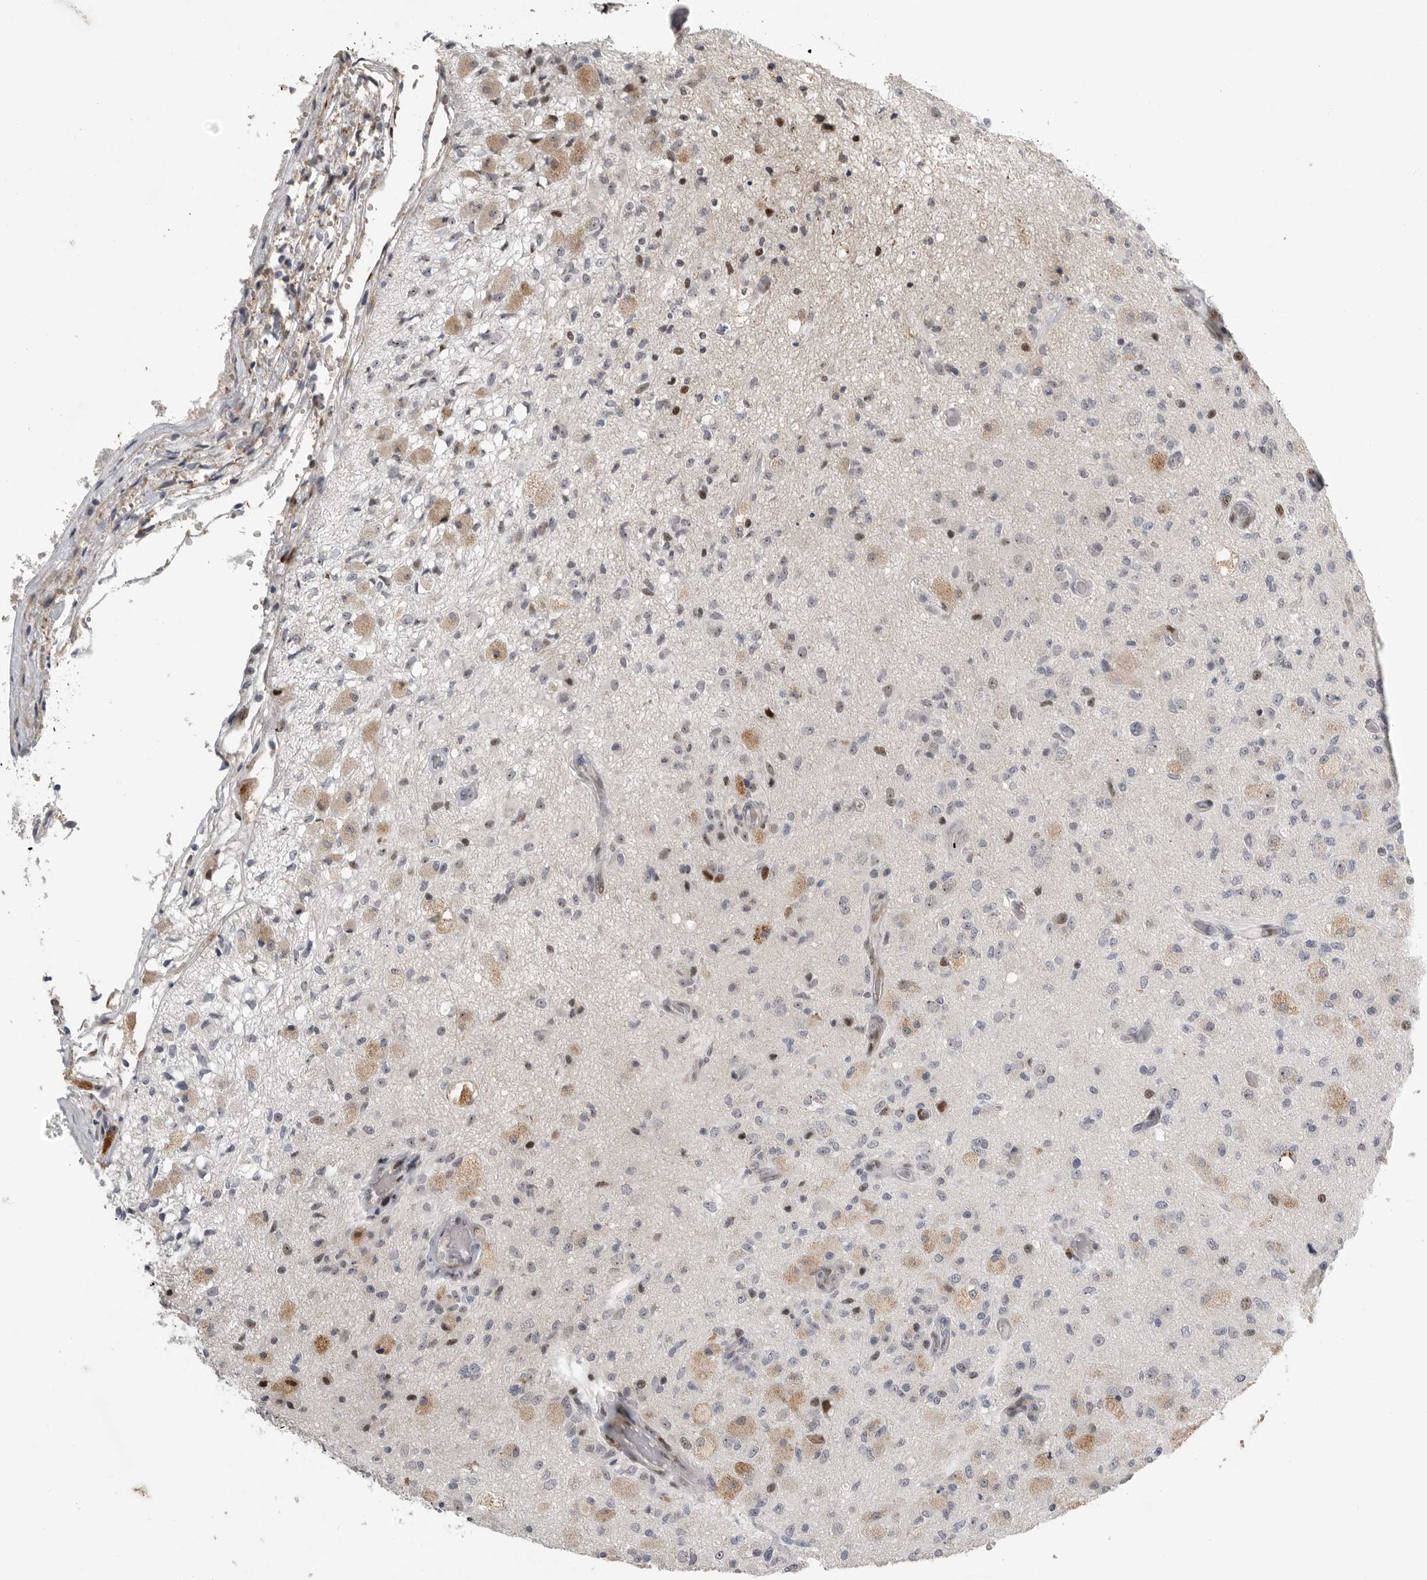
{"staining": {"intensity": "weak", "quantity": "25%-75%", "location": "cytoplasmic/membranous"}, "tissue": "glioma", "cell_type": "Tumor cells", "image_type": "cancer", "snomed": [{"axis": "morphology", "description": "Normal tissue, NOS"}, {"axis": "morphology", "description": "Glioma, malignant, High grade"}, {"axis": "topography", "description": "Cerebral cortex"}], "caption": "Malignant glioma (high-grade) stained with DAB (3,3'-diaminobenzidine) immunohistochemistry (IHC) reveals low levels of weak cytoplasmic/membranous expression in approximately 25%-75% of tumor cells. Nuclei are stained in blue.", "gene": "PCMTD1", "patient": {"sex": "male", "age": 77}}